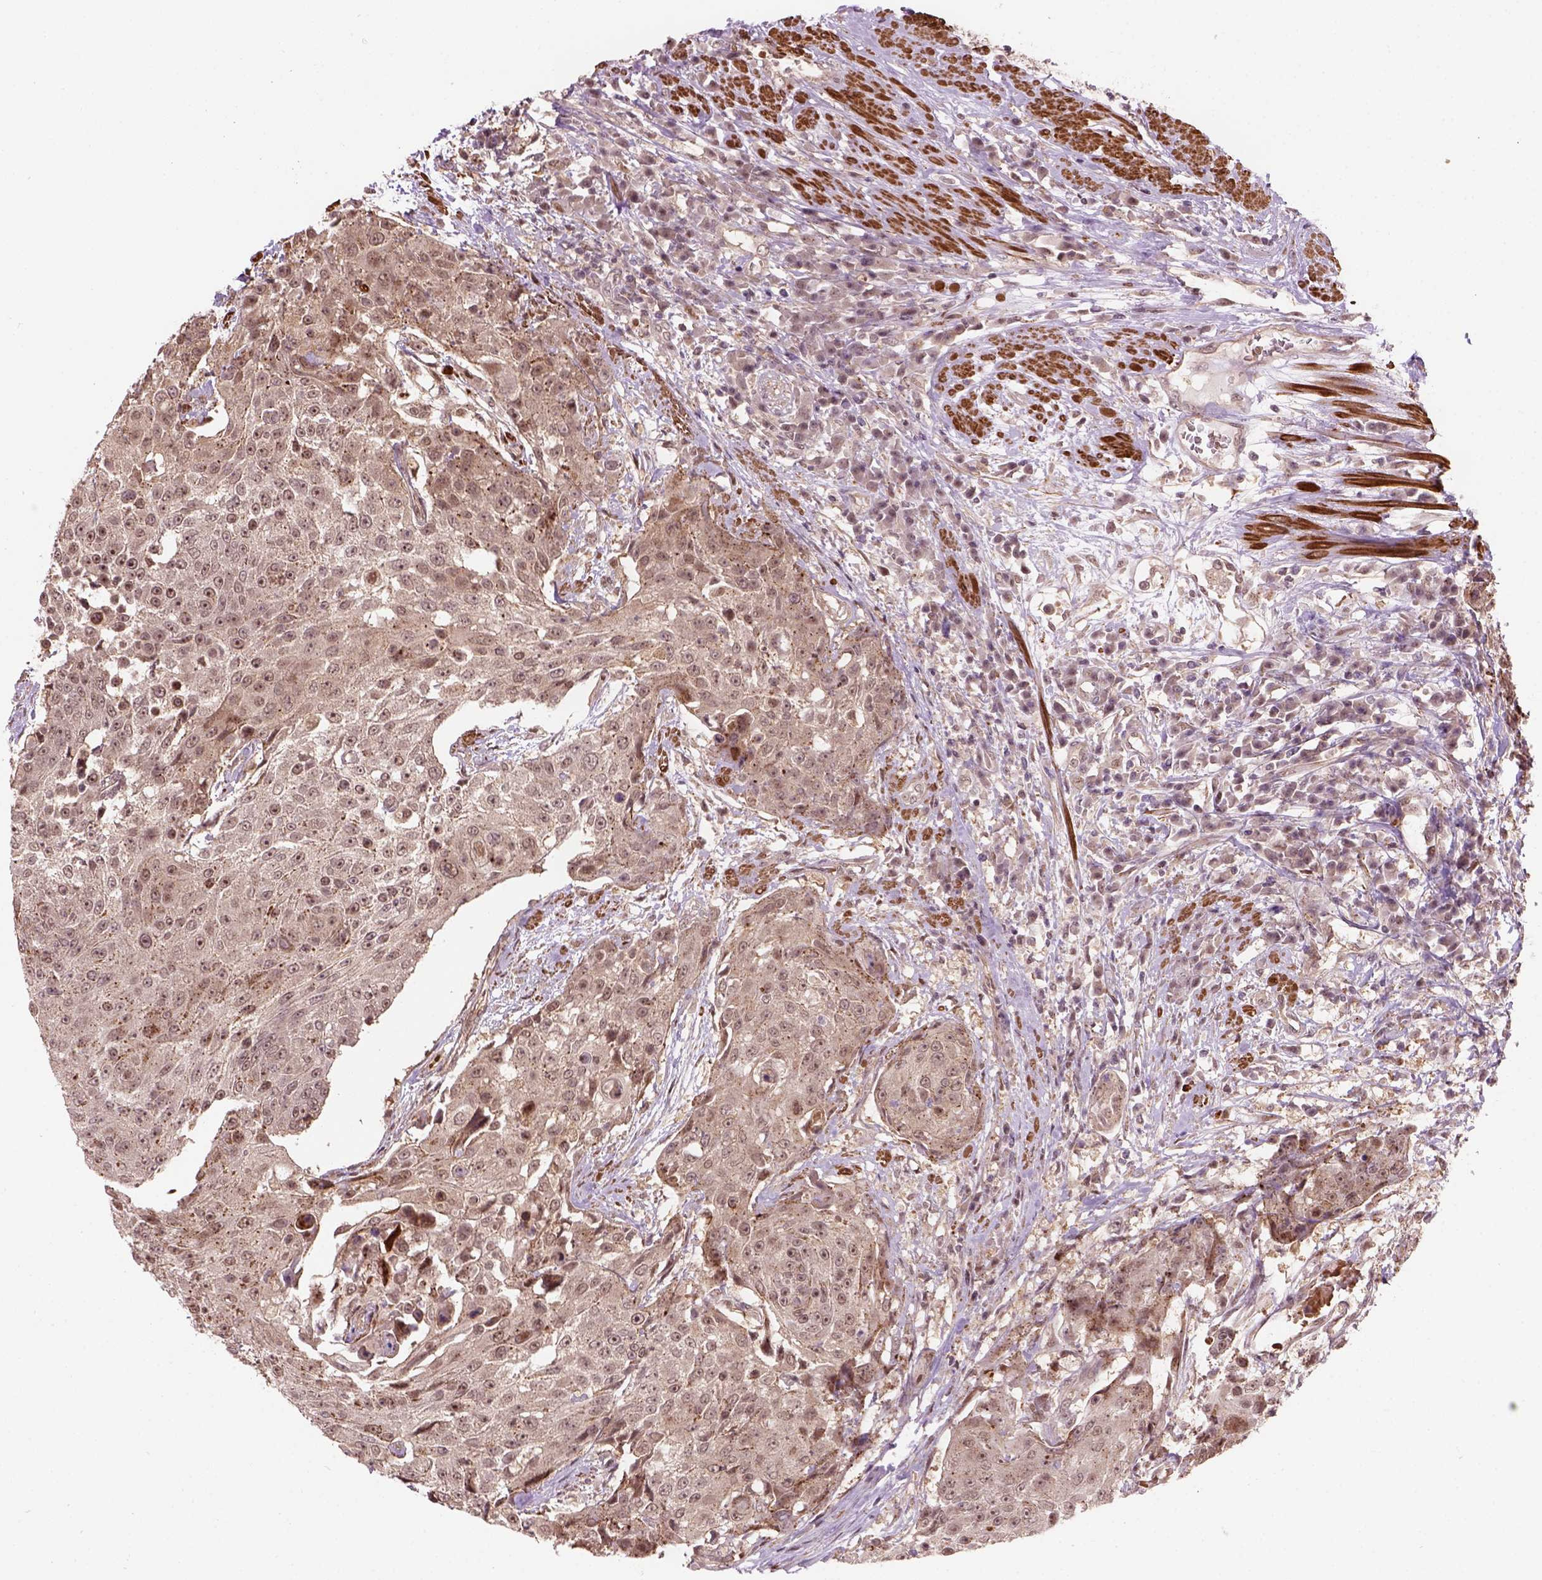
{"staining": {"intensity": "moderate", "quantity": "<25%", "location": "cytoplasmic/membranous,nuclear"}, "tissue": "urothelial cancer", "cell_type": "Tumor cells", "image_type": "cancer", "snomed": [{"axis": "morphology", "description": "Urothelial carcinoma, High grade"}, {"axis": "topography", "description": "Urinary bladder"}], "caption": "Immunohistochemistry (IHC) staining of urothelial carcinoma (high-grade), which demonstrates low levels of moderate cytoplasmic/membranous and nuclear staining in approximately <25% of tumor cells indicating moderate cytoplasmic/membranous and nuclear protein expression. The staining was performed using DAB (brown) for protein detection and nuclei were counterstained in hematoxylin (blue).", "gene": "PSMD11", "patient": {"sex": "female", "age": 63}}